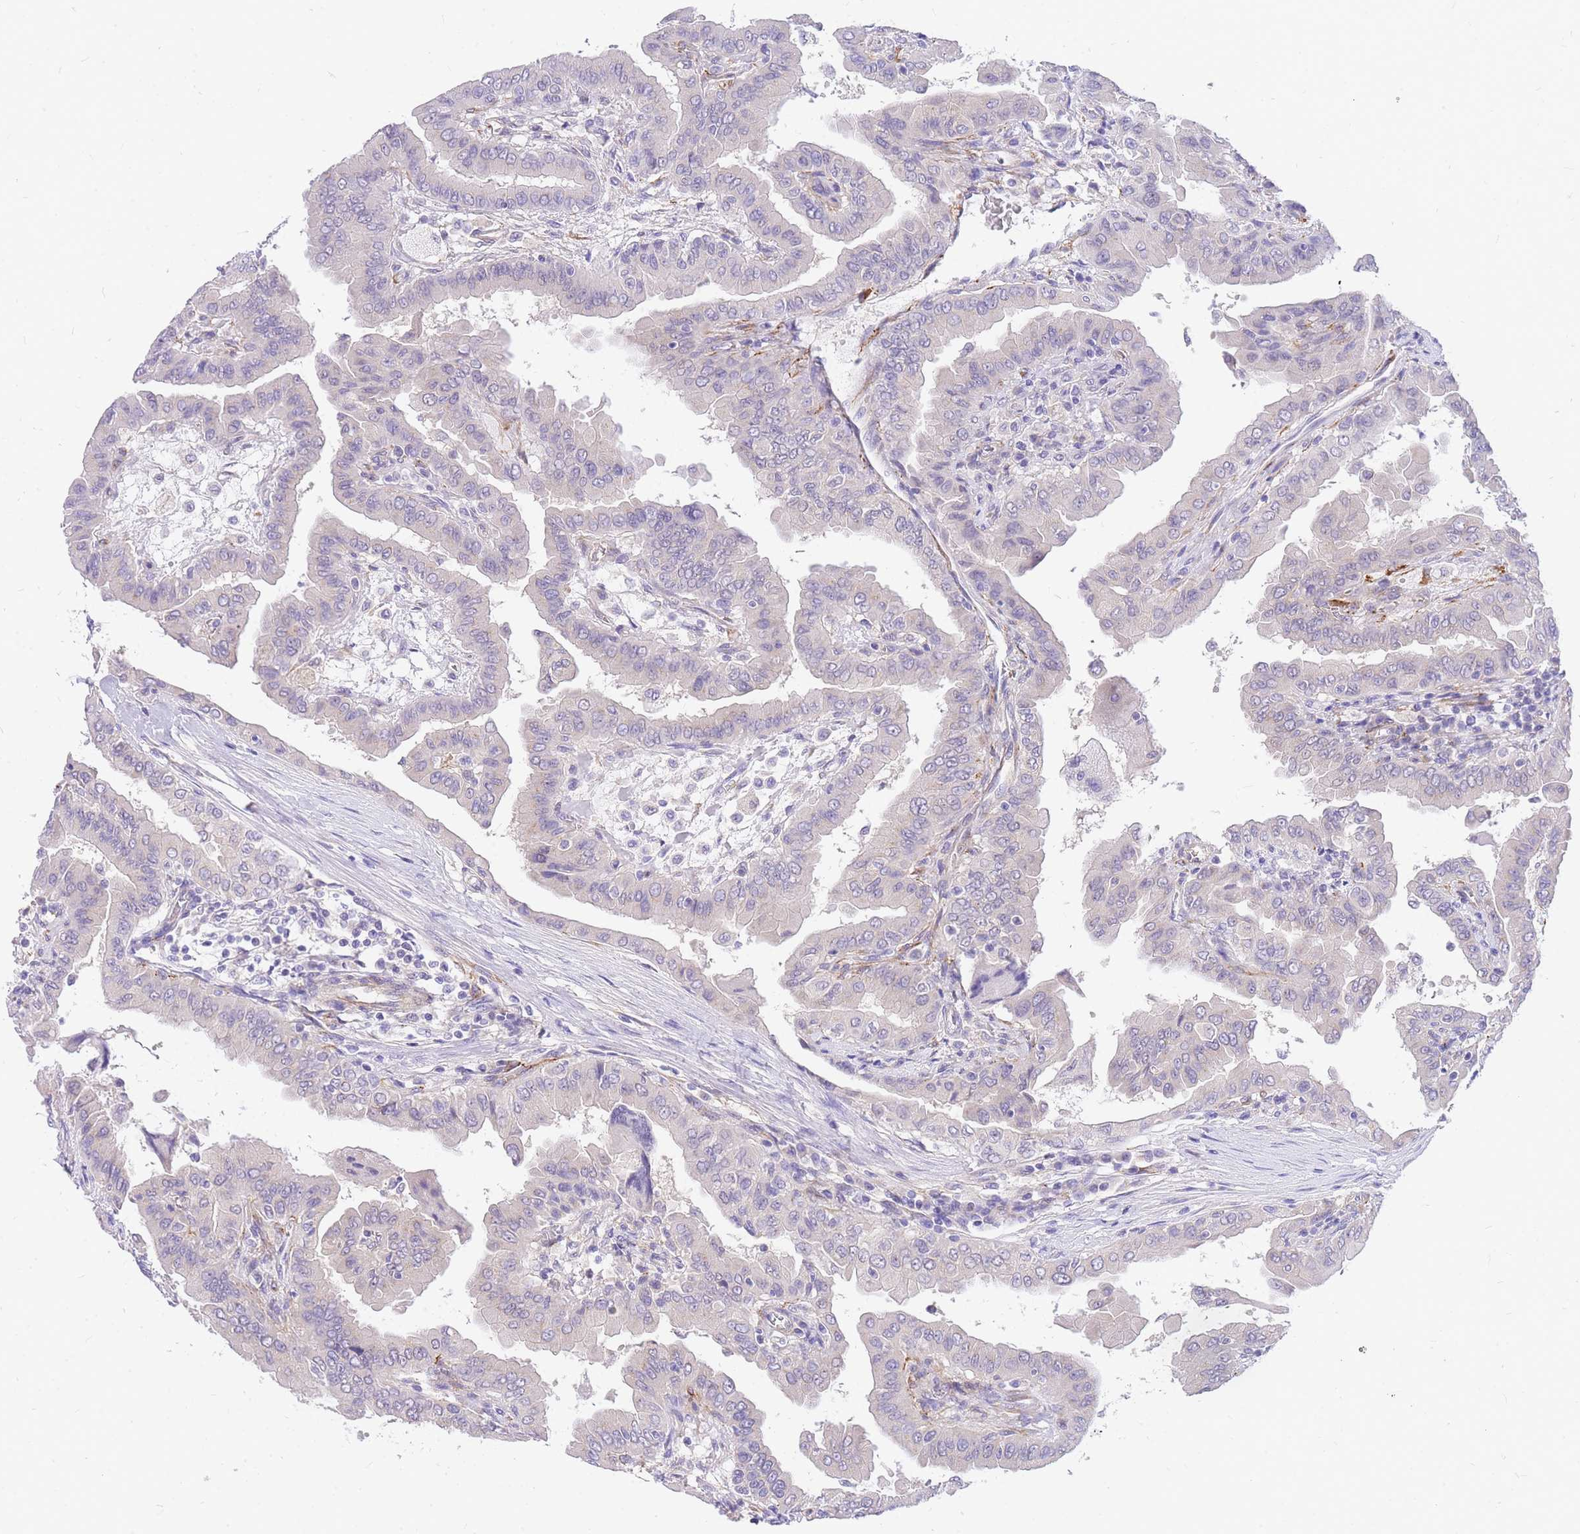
{"staining": {"intensity": "negative", "quantity": "none", "location": "none"}, "tissue": "thyroid cancer", "cell_type": "Tumor cells", "image_type": "cancer", "snomed": [{"axis": "morphology", "description": "Papillary adenocarcinoma, NOS"}, {"axis": "topography", "description": "Thyroid gland"}], "caption": "IHC histopathology image of neoplastic tissue: human thyroid cancer (papillary adenocarcinoma) stained with DAB reveals no significant protein expression in tumor cells.", "gene": "S100PBP", "patient": {"sex": "male", "age": 33}}